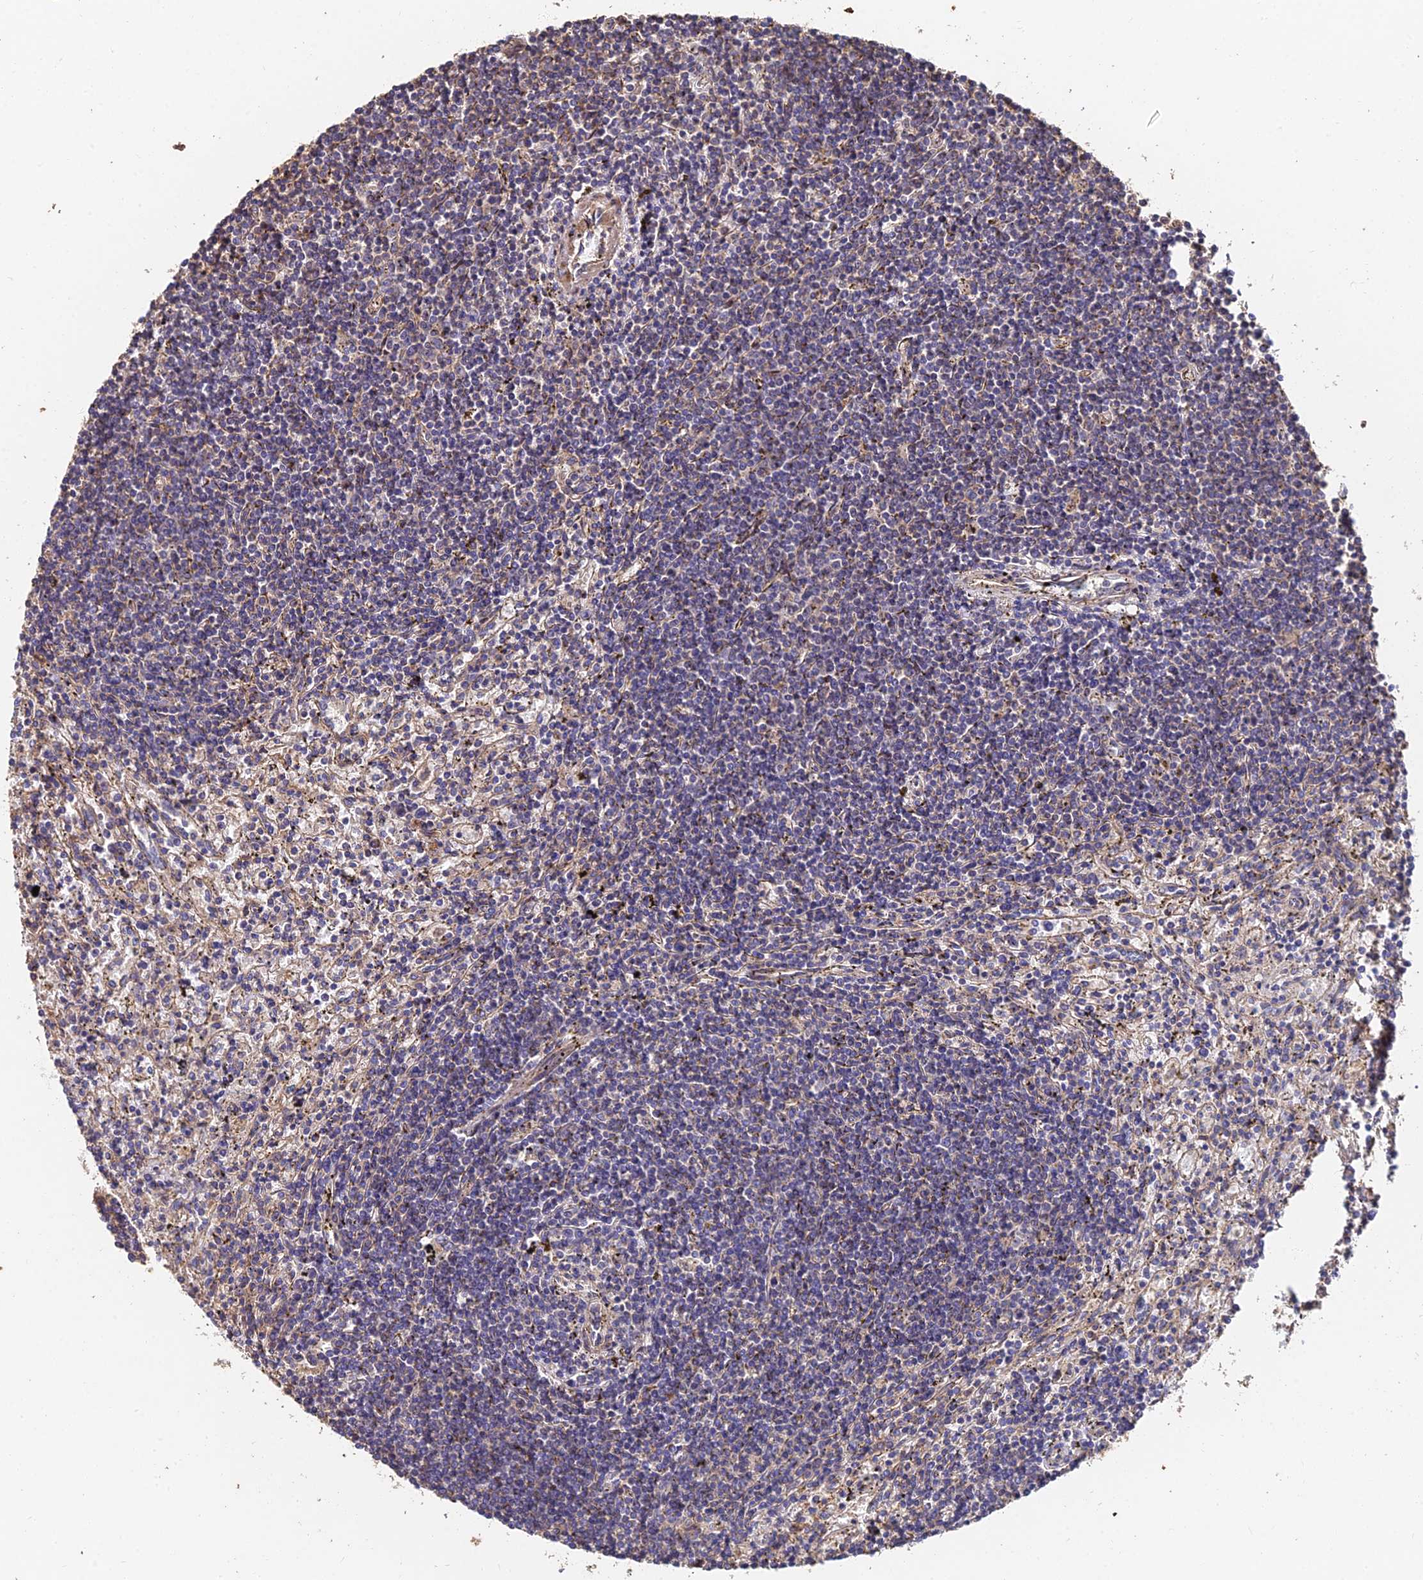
{"staining": {"intensity": "weak", "quantity": "<25%", "location": "cytoplasmic/membranous"}, "tissue": "lymphoma", "cell_type": "Tumor cells", "image_type": "cancer", "snomed": [{"axis": "morphology", "description": "Malignant lymphoma, non-Hodgkin's type, Low grade"}, {"axis": "topography", "description": "Spleen"}], "caption": "Image shows no protein staining in tumor cells of lymphoma tissue. (DAB (3,3'-diaminobenzidine) immunohistochemistry visualized using brightfield microscopy, high magnification).", "gene": "EXT1", "patient": {"sex": "male", "age": 76}}